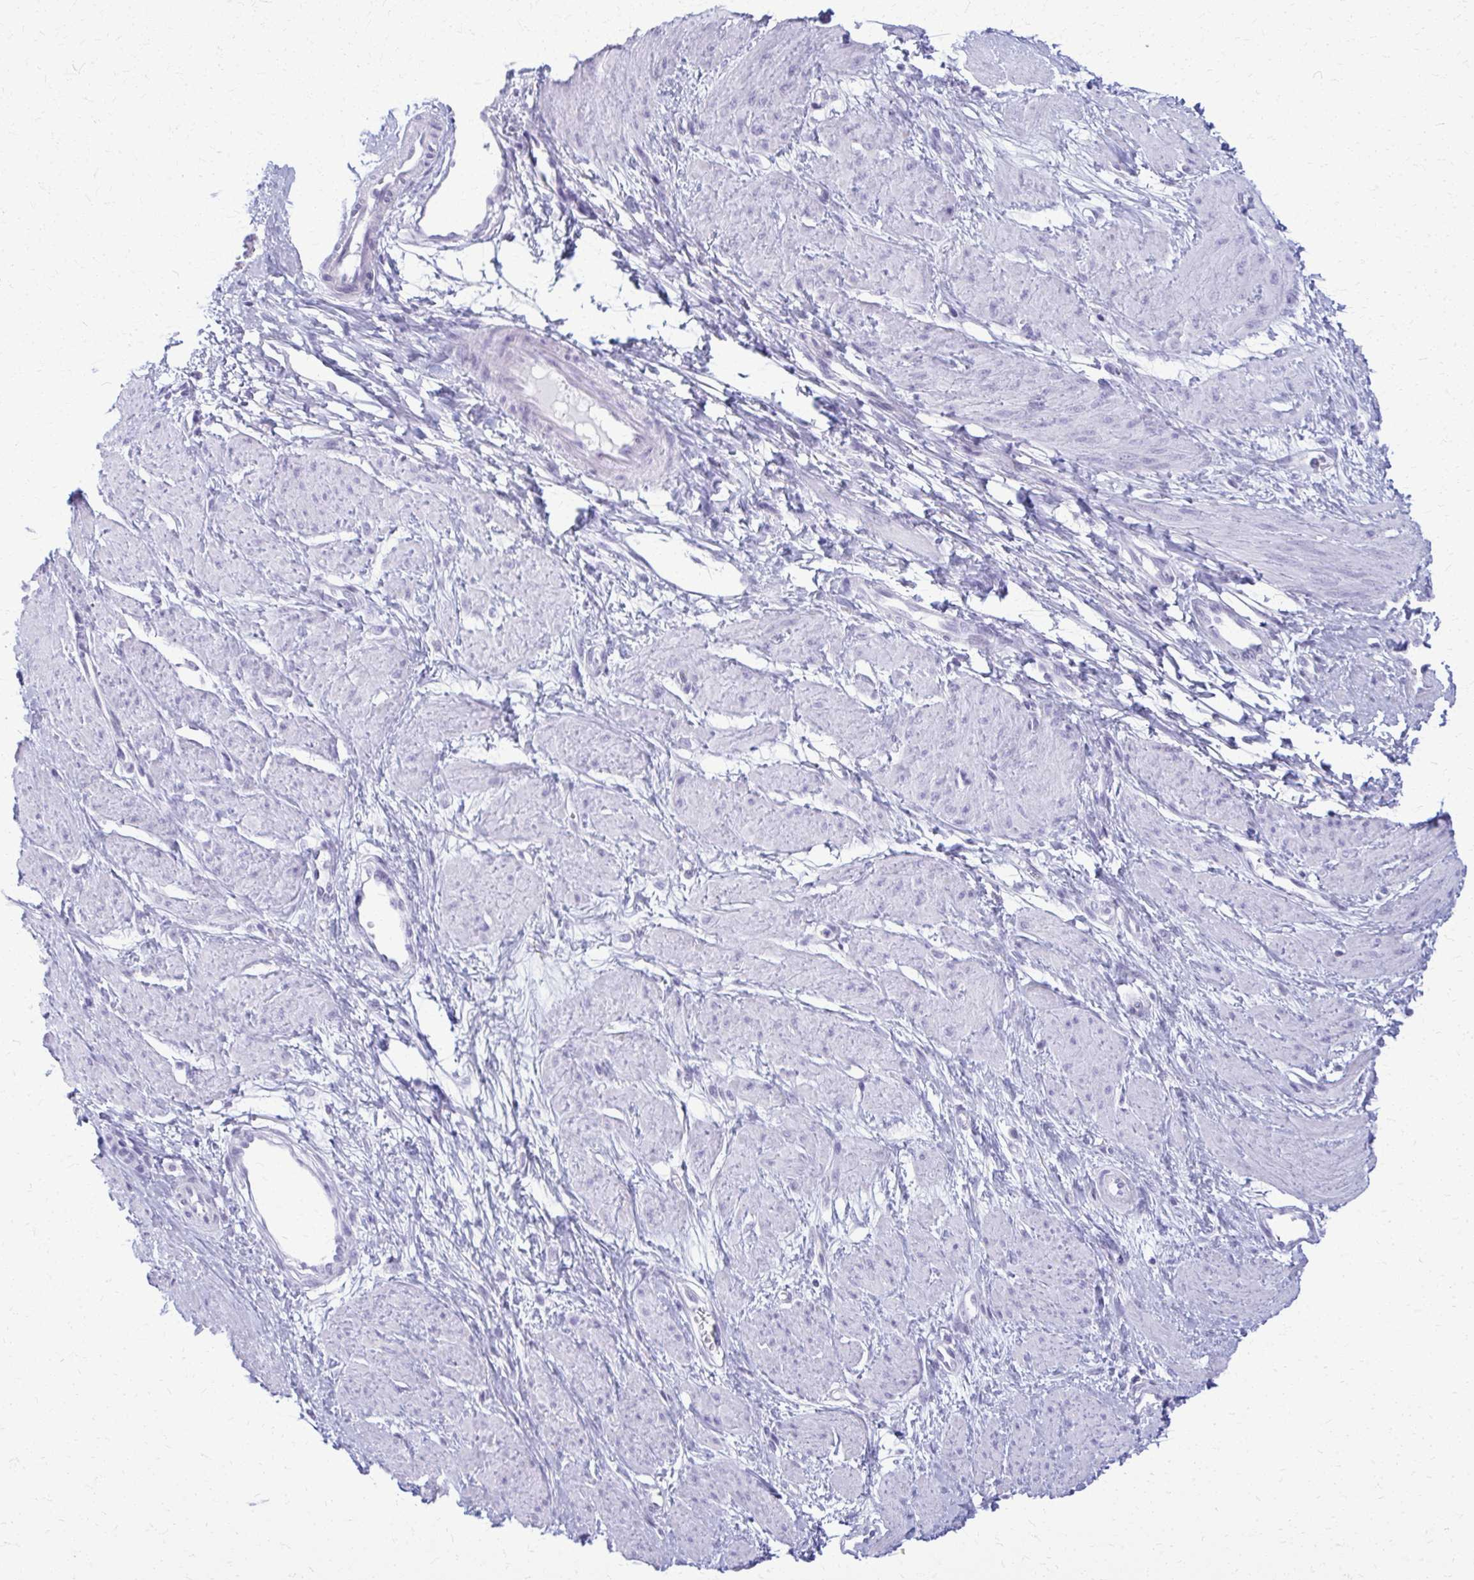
{"staining": {"intensity": "negative", "quantity": "none", "location": "none"}, "tissue": "smooth muscle", "cell_type": "Smooth muscle cells", "image_type": "normal", "snomed": [{"axis": "morphology", "description": "Normal tissue, NOS"}, {"axis": "topography", "description": "Smooth muscle"}, {"axis": "topography", "description": "Uterus"}], "caption": "DAB immunohistochemical staining of normal smooth muscle demonstrates no significant staining in smooth muscle cells.", "gene": "ACSM2A", "patient": {"sex": "female", "age": 39}}